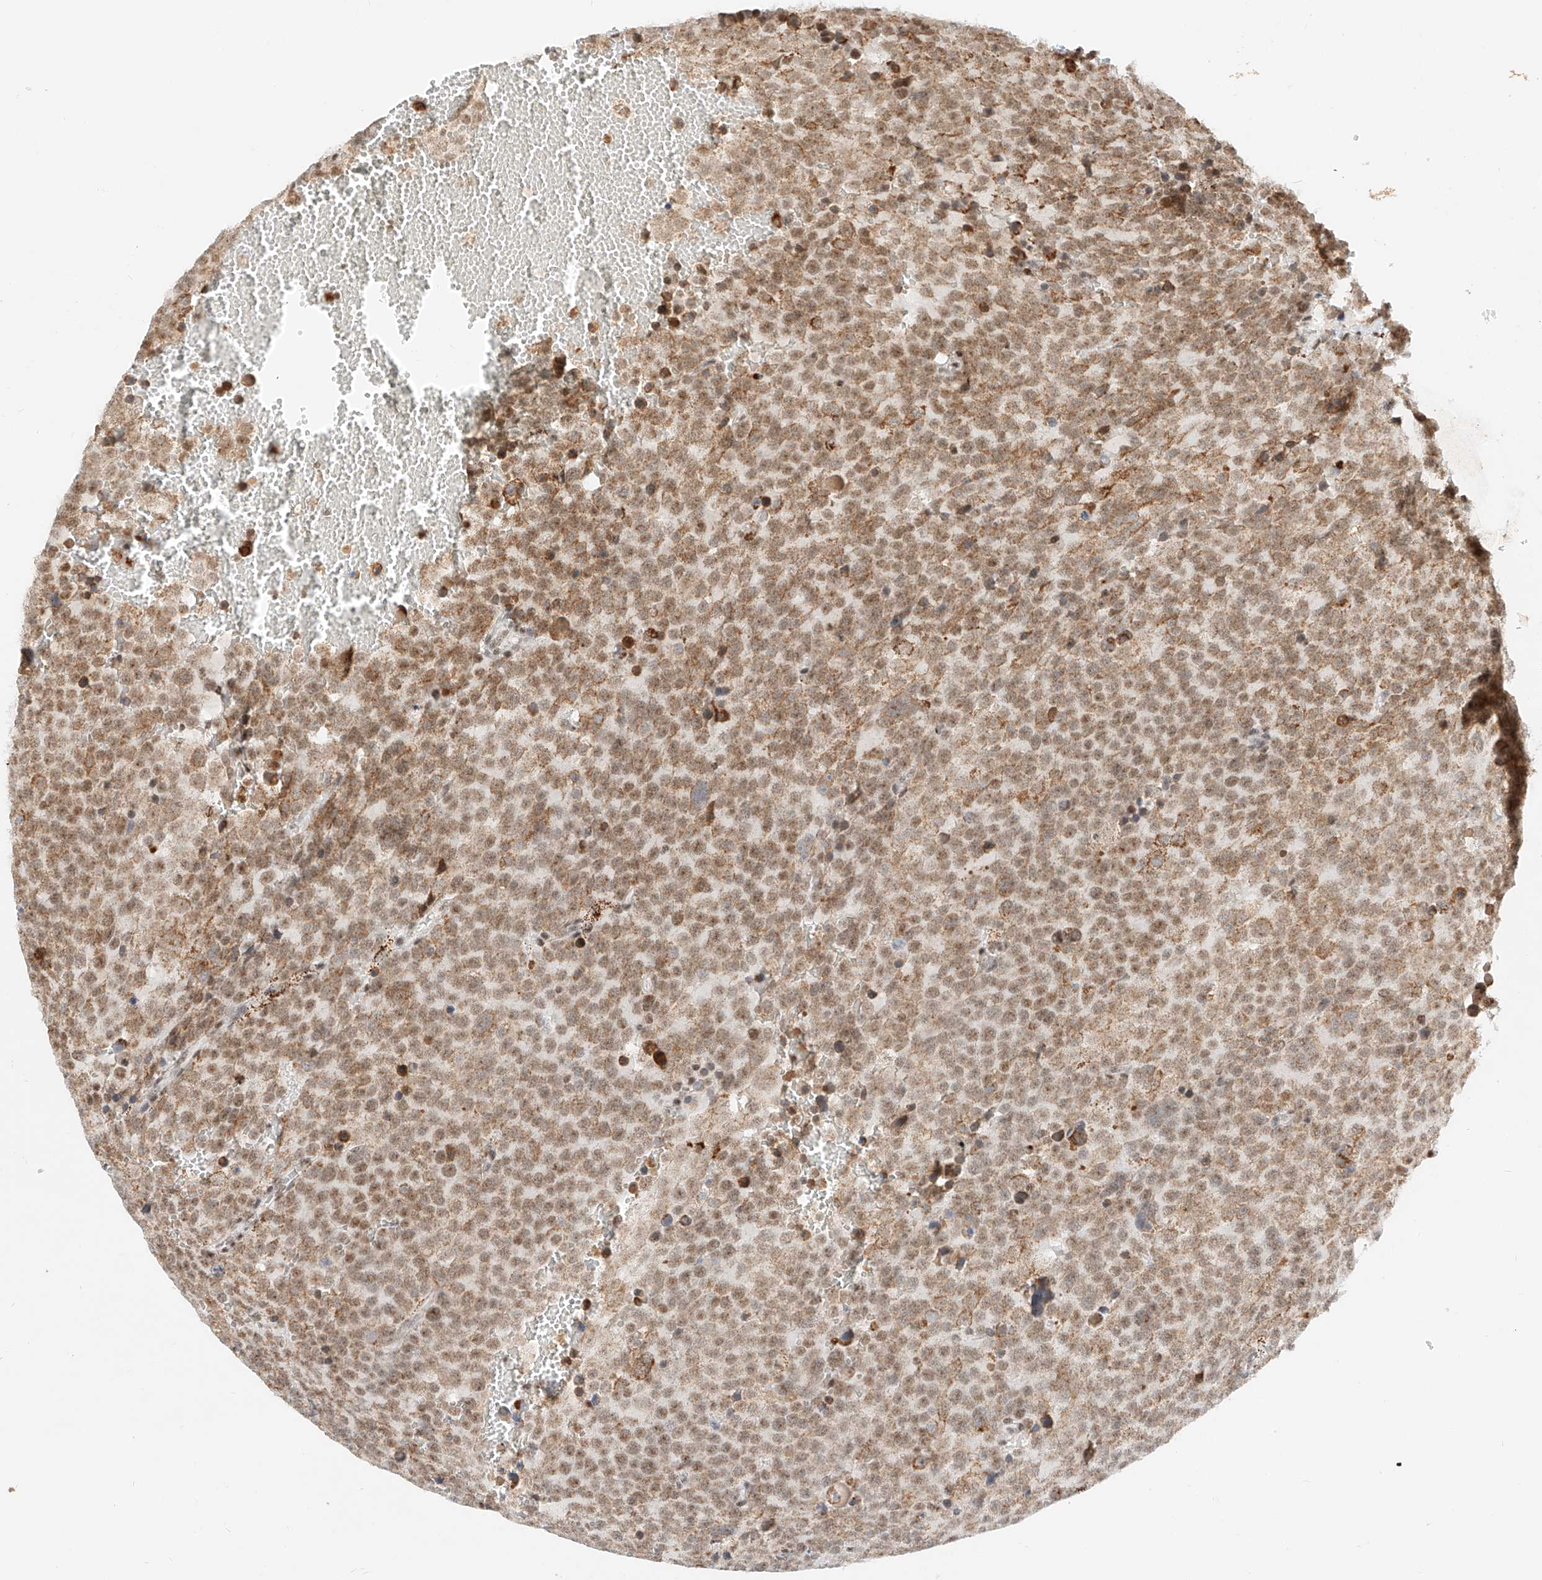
{"staining": {"intensity": "moderate", "quantity": ">75%", "location": "nuclear"}, "tissue": "testis cancer", "cell_type": "Tumor cells", "image_type": "cancer", "snomed": [{"axis": "morphology", "description": "Seminoma, NOS"}, {"axis": "topography", "description": "Testis"}], "caption": "Moderate nuclear protein expression is appreciated in approximately >75% of tumor cells in testis cancer.", "gene": "NRF1", "patient": {"sex": "male", "age": 71}}